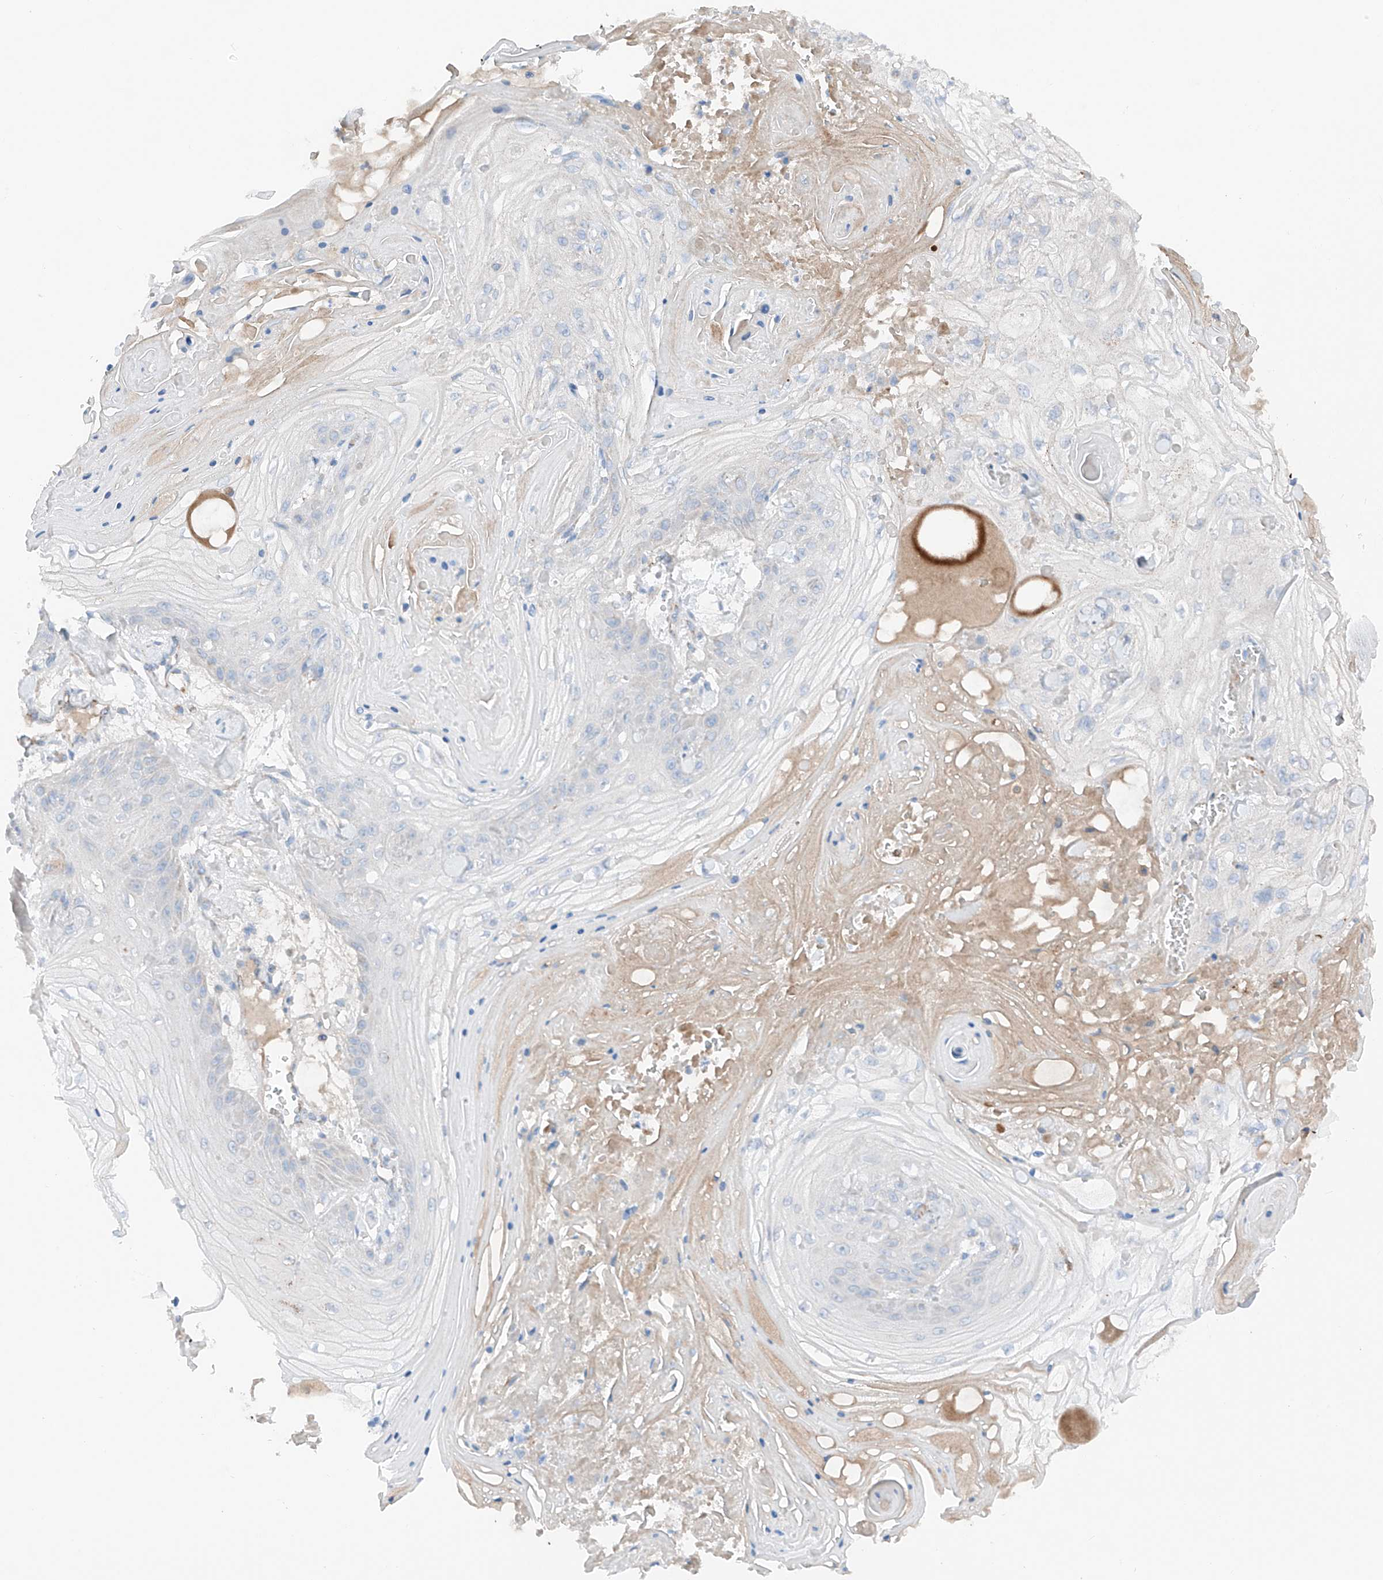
{"staining": {"intensity": "negative", "quantity": "none", "location": "none"}, "tissue": "skin cancer", "cell_type": "Tumor cells", "image_type": "cancer", "snomed": [{"axis": "morphology", "description": "Squamous cell carcinoma, NOS"}, {"axis": "topography", "description": "Skin"}], "caption": "DAB (3,3'-diaminobenzidine) immunohistochemical staining of human skin cancer (squamous cell carcinoma) shows no significant positivity in tumor cells.", "gene": "MRAP", "patient": {"sex": "male", "age": 74}}